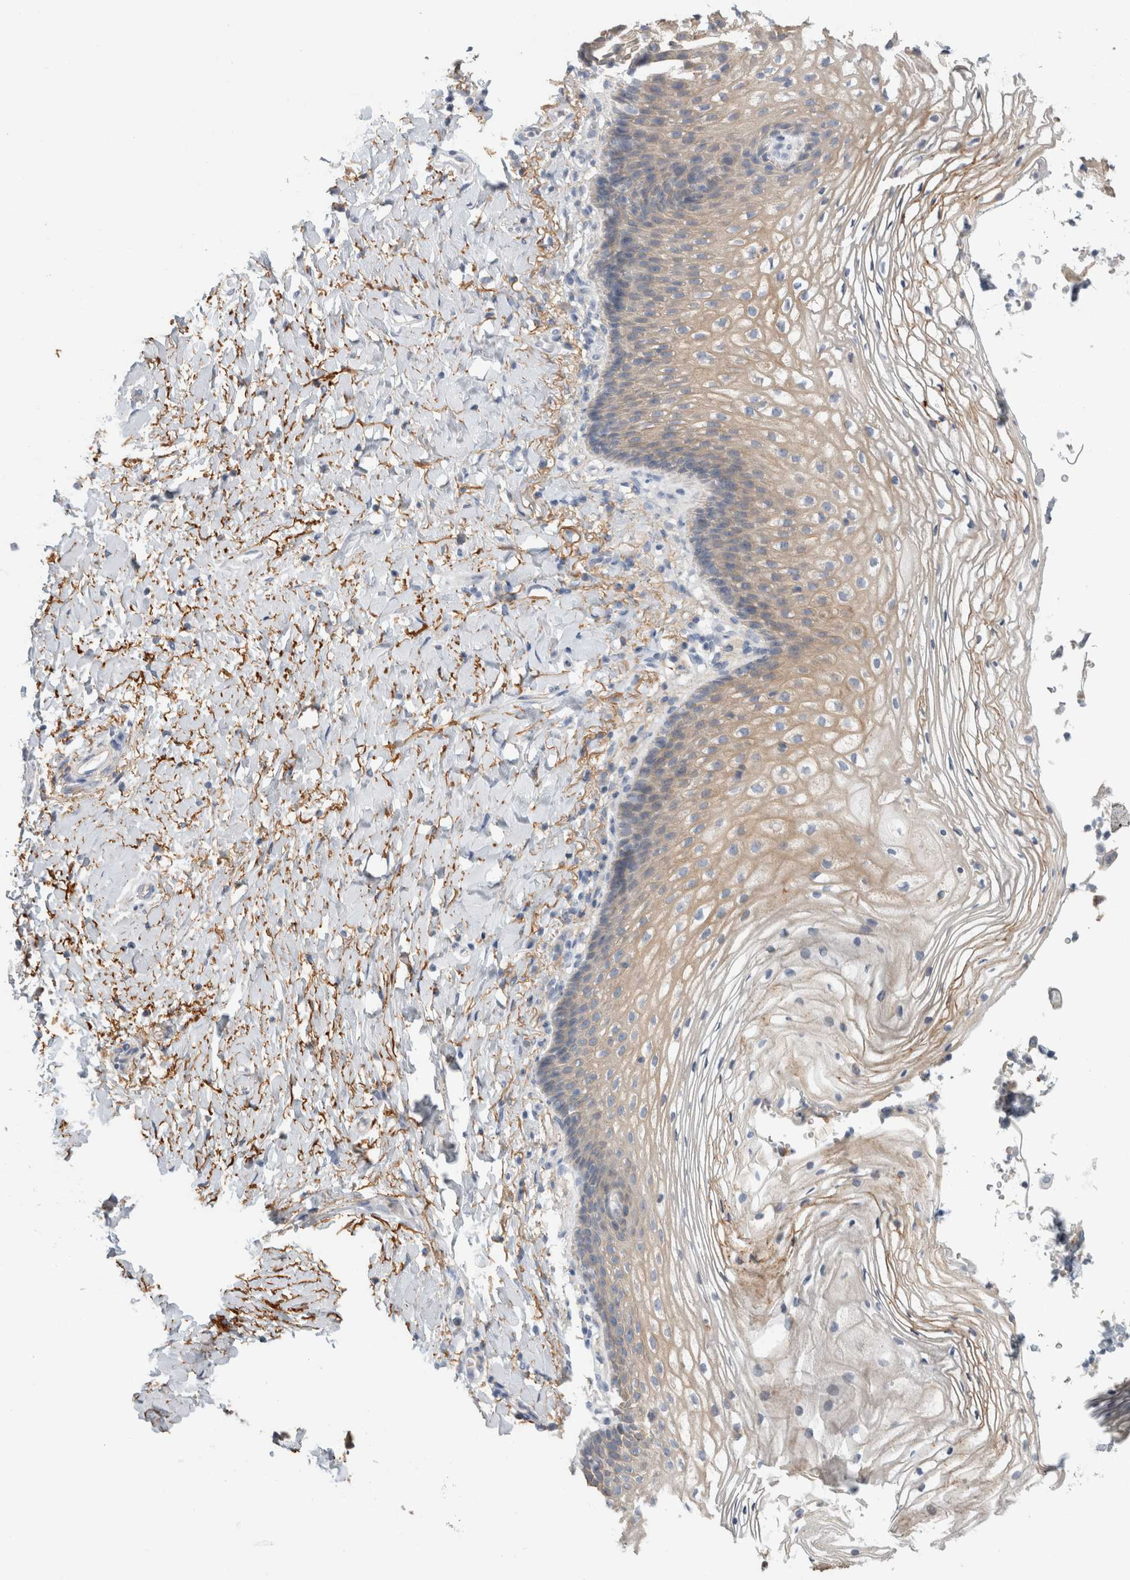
{"staining": {"intensity": "weak", "quantity": "25%-75%", "location": "cytoplasmic/membranous"}, "tissue": "vagina", "cell_type": "Squamous epithelial cells", "image_type": "normal", "snomed": [{"axis": "morphology", "description": "Normal tissue, NOS"}, {"axis": "topography", "description": "Vagina"}], "caption": "Benign vagina exhibits weak cytoplasmic/membranous staining in approximately 25%-75% of squamous epithelial cells.", "gene": "CD55", "patient": {"sex": "female", "age": 60}}